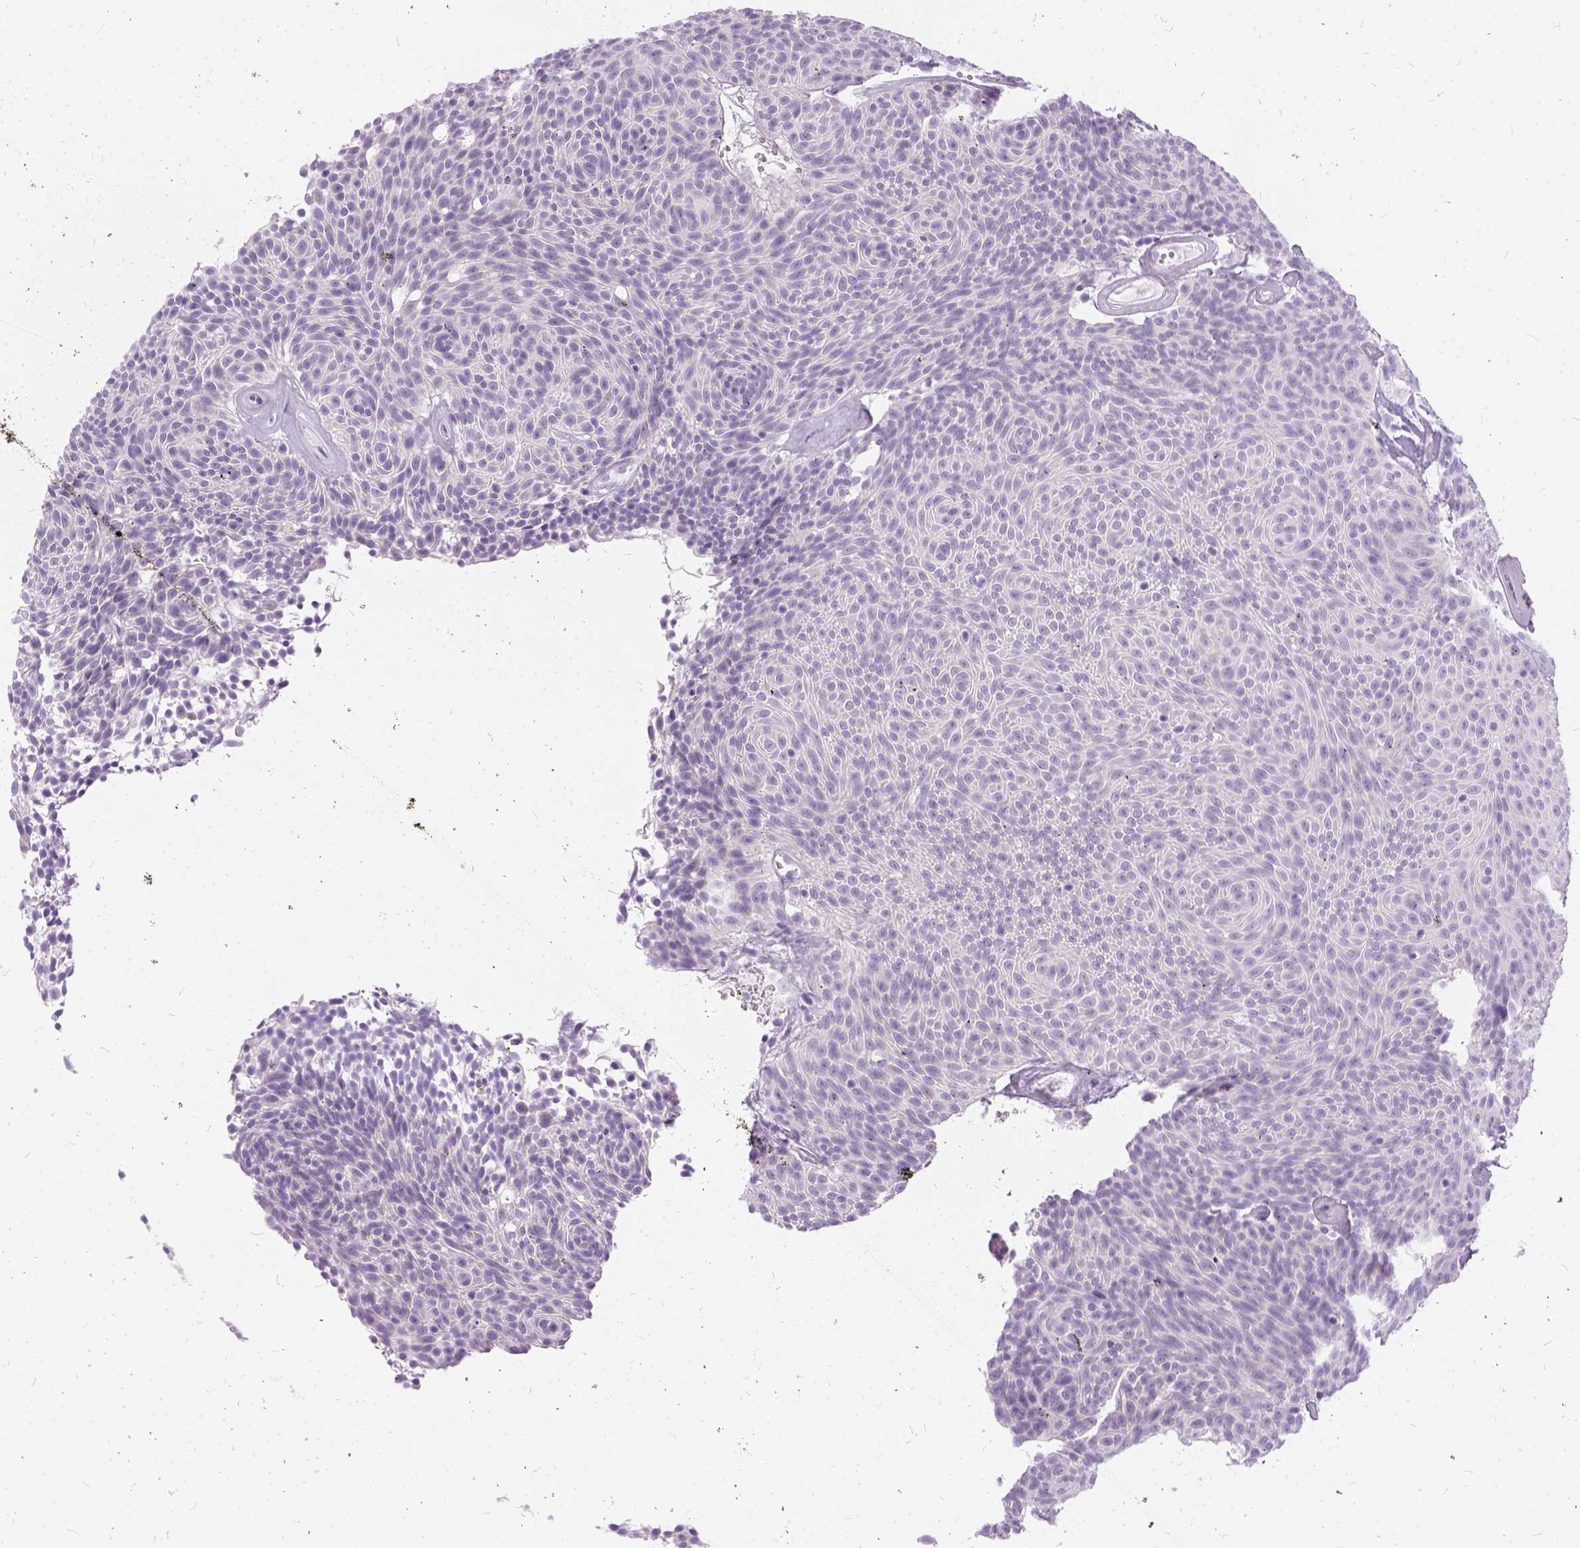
{"staining": {"intensity": "negative", "quantity": "none", "location": "none"}, "tissue": "urothelial cancer", "cell_type": "Tumor cells", "image_type": "cancer", "snomed": [{"axis": "morphology", "description": "Urothelial carcinoma, Low grade"}, {"axis": "topography", "description": "Urinary bladder"}], "caption": "IHC micrograph of low-grade urothelial carcinoma stained for a protein (brown), which shows no positivity in tumor cells.", "gene": "FDX1", "patient": {"sex": "male", "age": 77}}